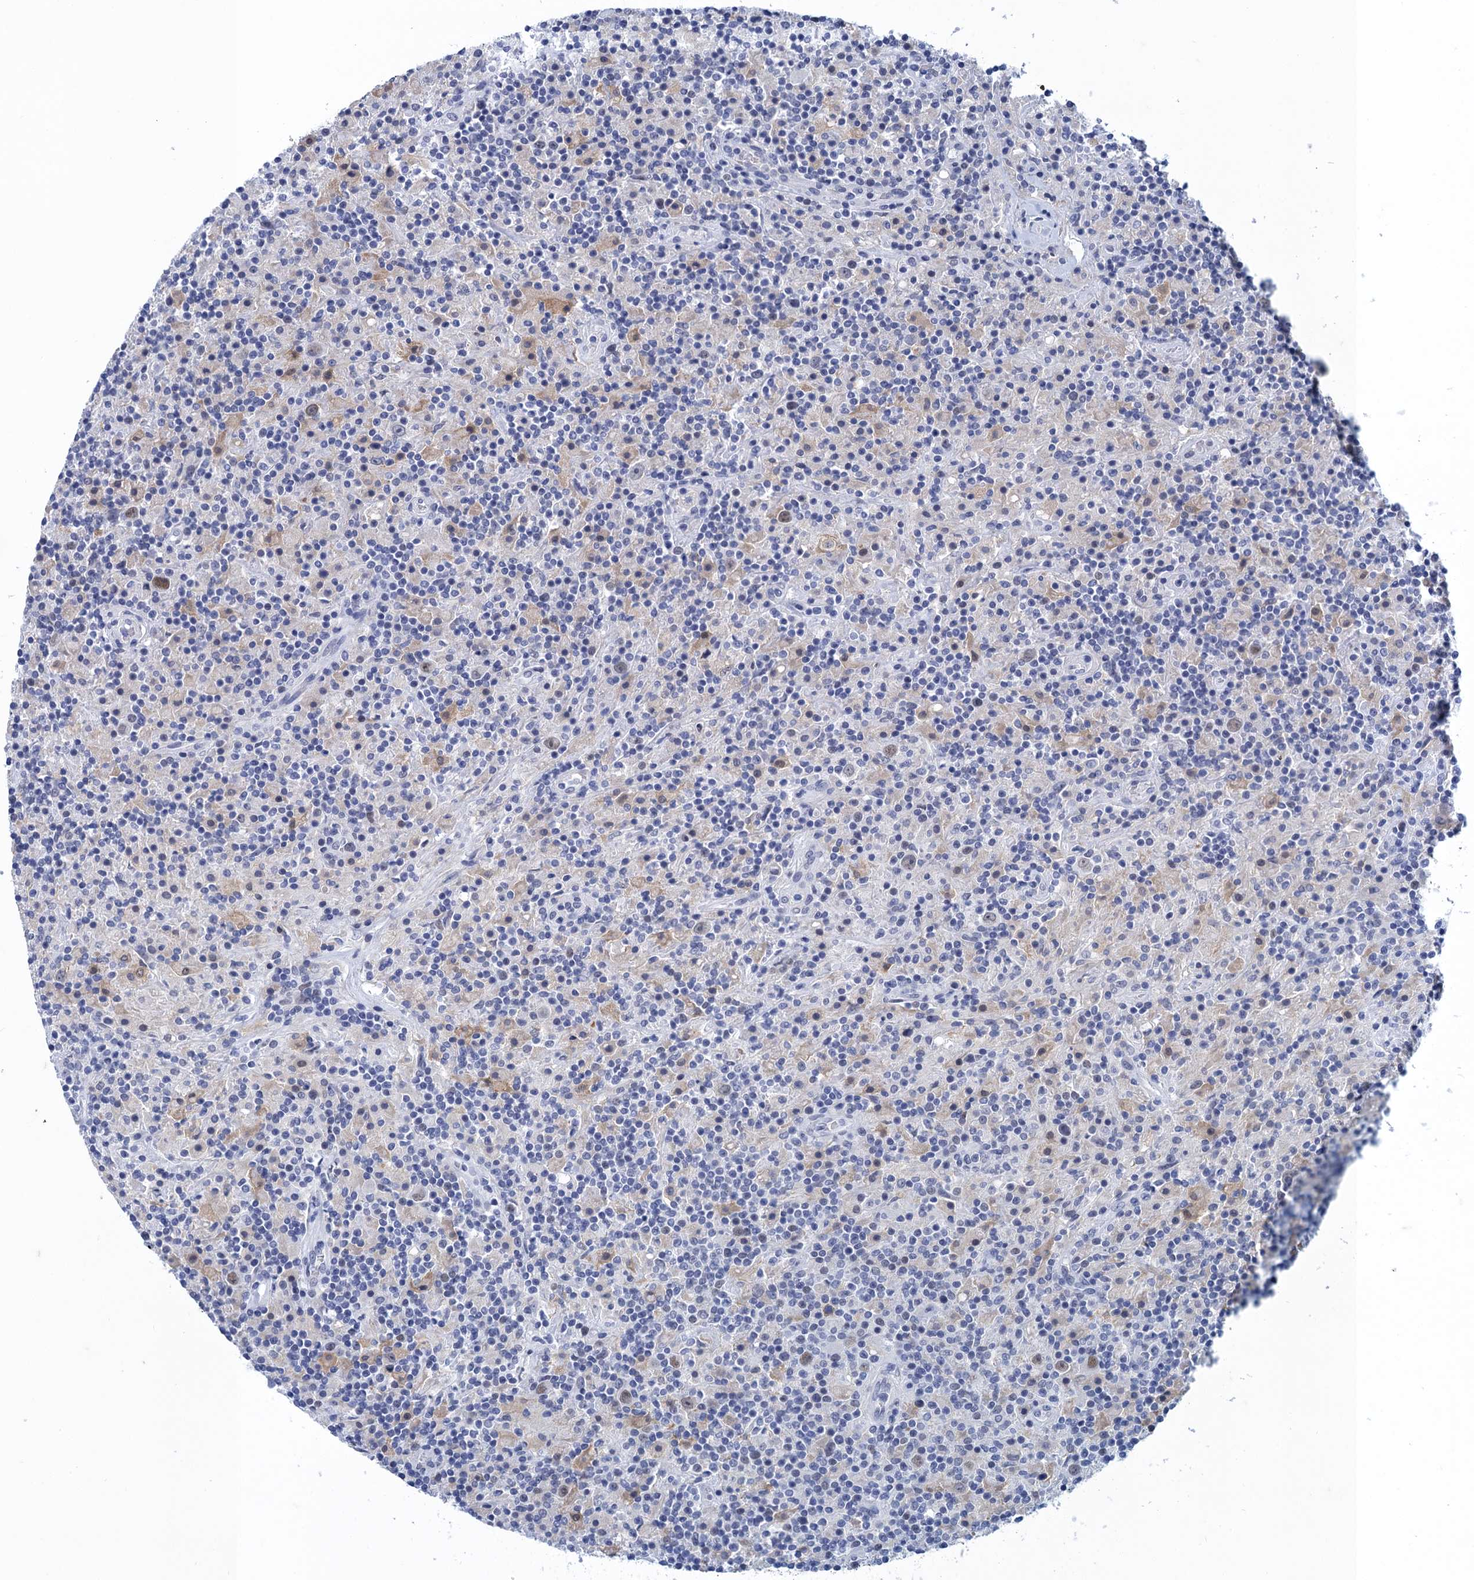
{"staining": {"intensity": "moderate", "quantity": "<25%", "location": "nuclear"}, "tissue": "lymphoma", "cell_type": "Tumor cells", "image_type": "cancer", "snomed": [{"axis": "morphology", "description": "Hodgkin's disease, NOS"}, {"axis": "topography", "description": "Lymph node"}], "caption": "Protein expression analysis of human Hodgkin's disease reveals moderate nuclear staining in approximately <25% of tumor cells.", "gene": "GINS3", "patient": {"sex": "male", "age": 70}}